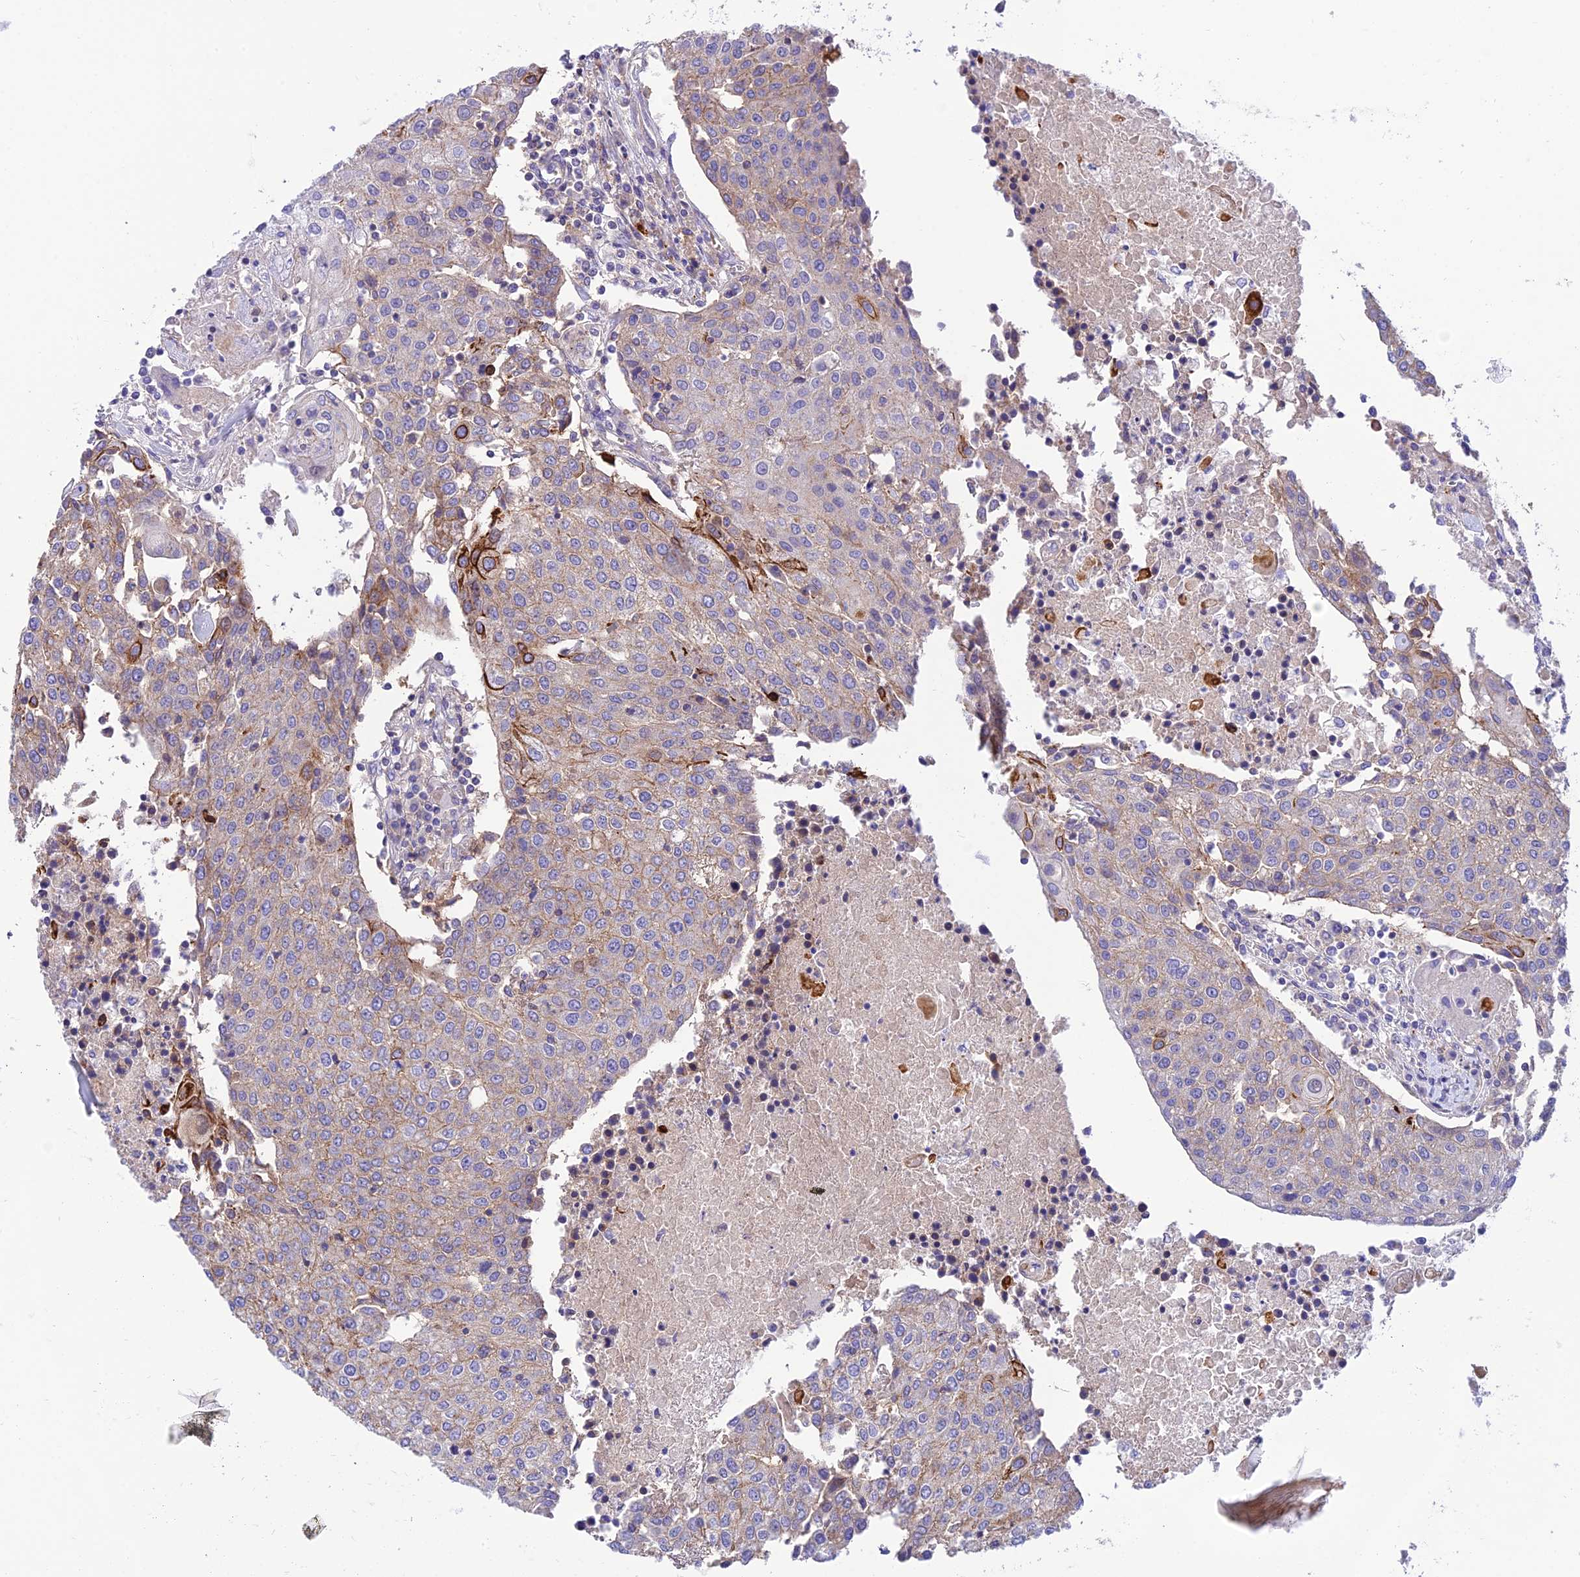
{"staining": {"intensity": "strong", "quantity": "<25%", "location": "cytoplasmic/membranous"}, "tissue": "urothelial cancer", "cell_type": "Tumor cells", "image_type": "cancer", "snomed": [{"axis": "morphology", "description": "Urothelial carcinoma, High grade"}, {"axis": "topography", "description": "Urinary bladder"}], "caption": "Immunohistochemistry (IHC) photomicrograph of neoplastic tissue: human high-grade urothelial carcinoma stained using immunohistochemistry exhibits medium levels of strong protein expression localized specifically in the cytoplasmic/membranous of tumor cells, appearing as a cytoplasmic/membranous brown color.", "gene": "CCDC157", "patient": {"sex": "female", "age": 85}}